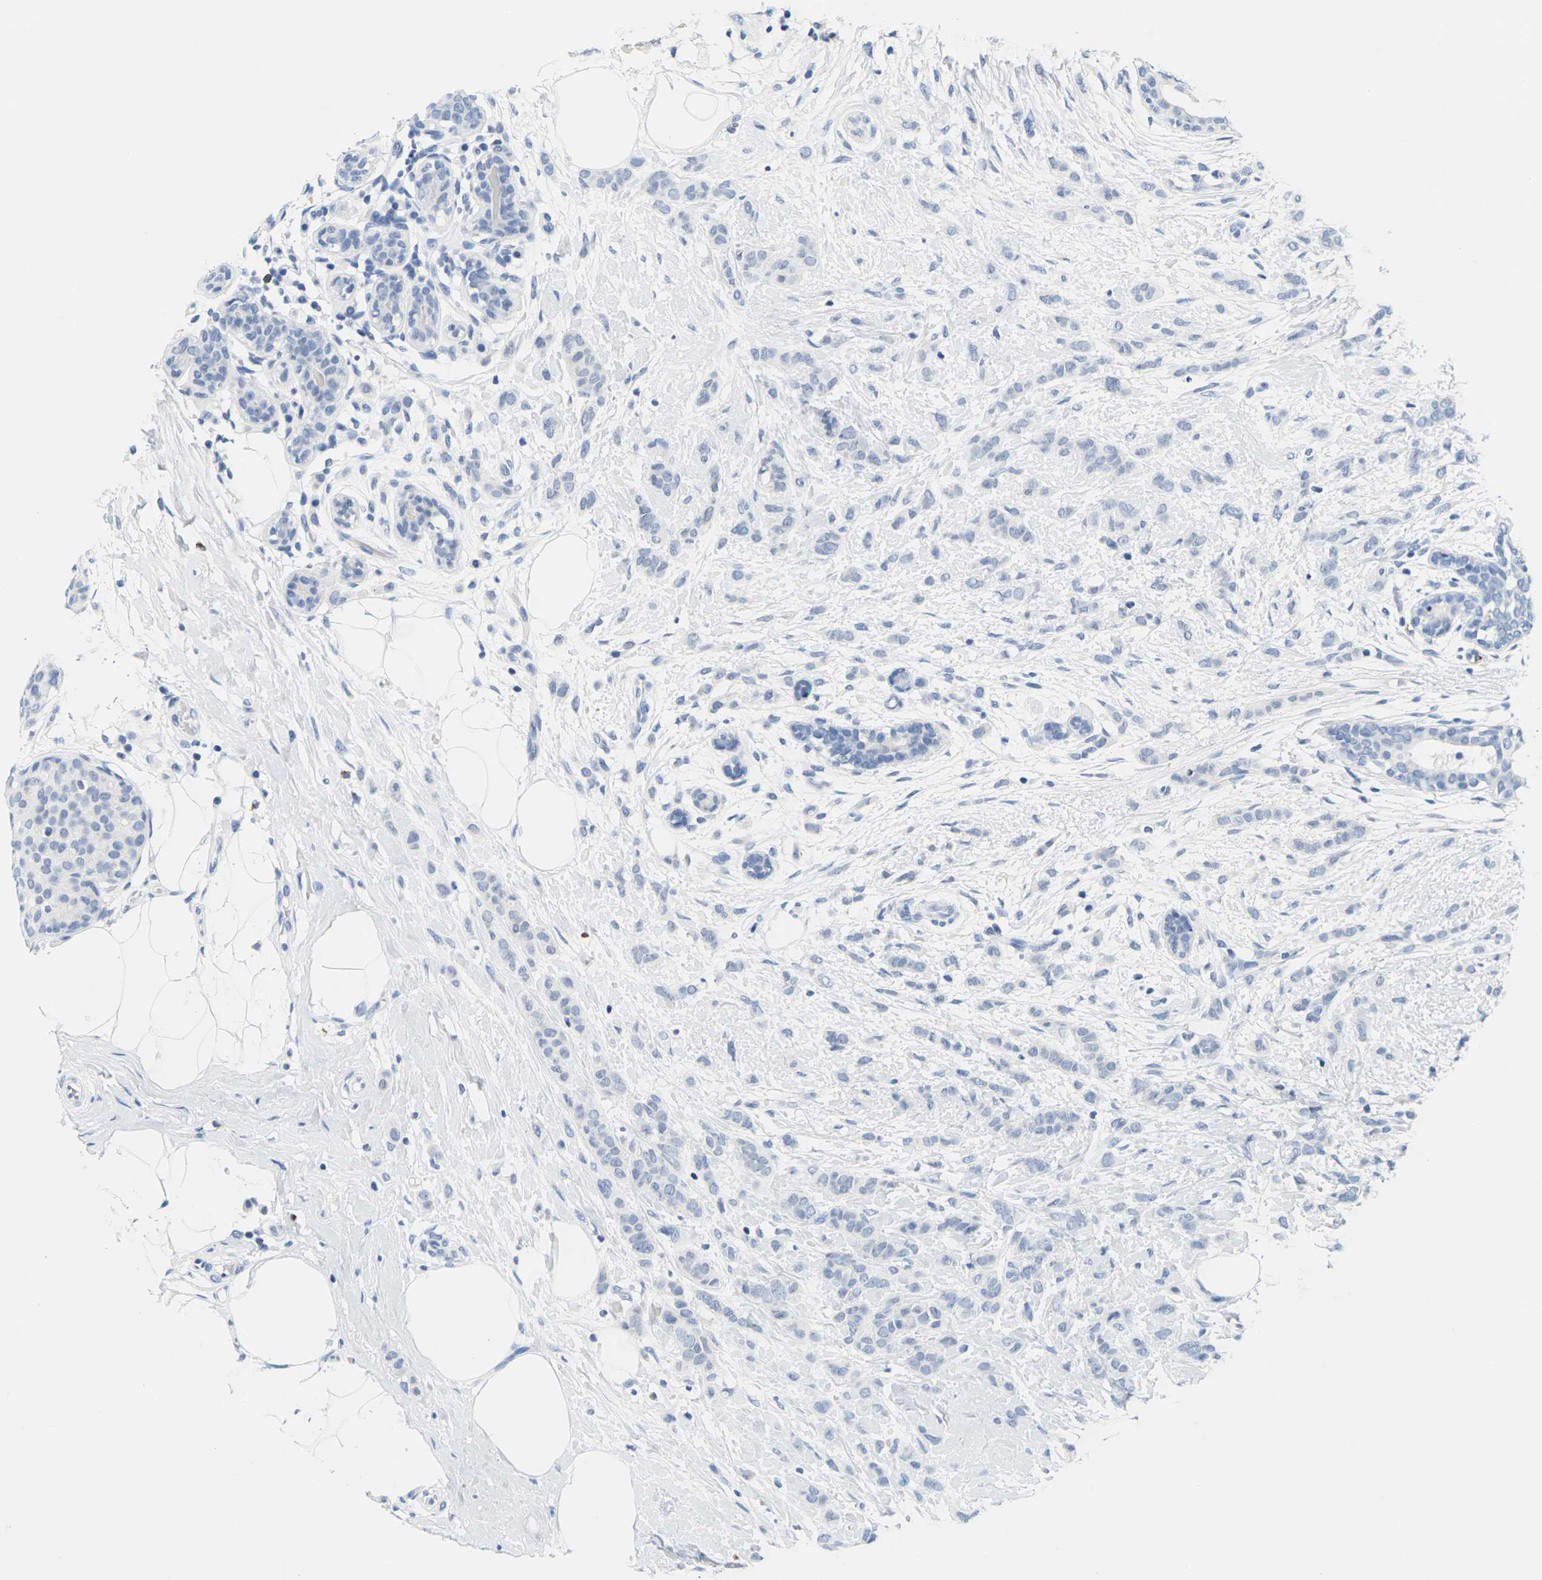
{"staining": {"intensity": "negative", "quantity": "none", "location": "none"}, "tissue": "breast cancer", "cell_type": "Tumor cells", "image_type": "cancer", "snomed": [{"axis": "morphology", "description": "Lobular carcinoma, in situ"}, {"axis": "morphology", "description": "Lobular carcinoma"}, {"axis": "topography", "description": "Breast"}], "caption": "Tumor cells are negative for protein expression in human breast cancer.", "gene": "HLA-DOB", "patient": {"sex": "female", "age": 41}}